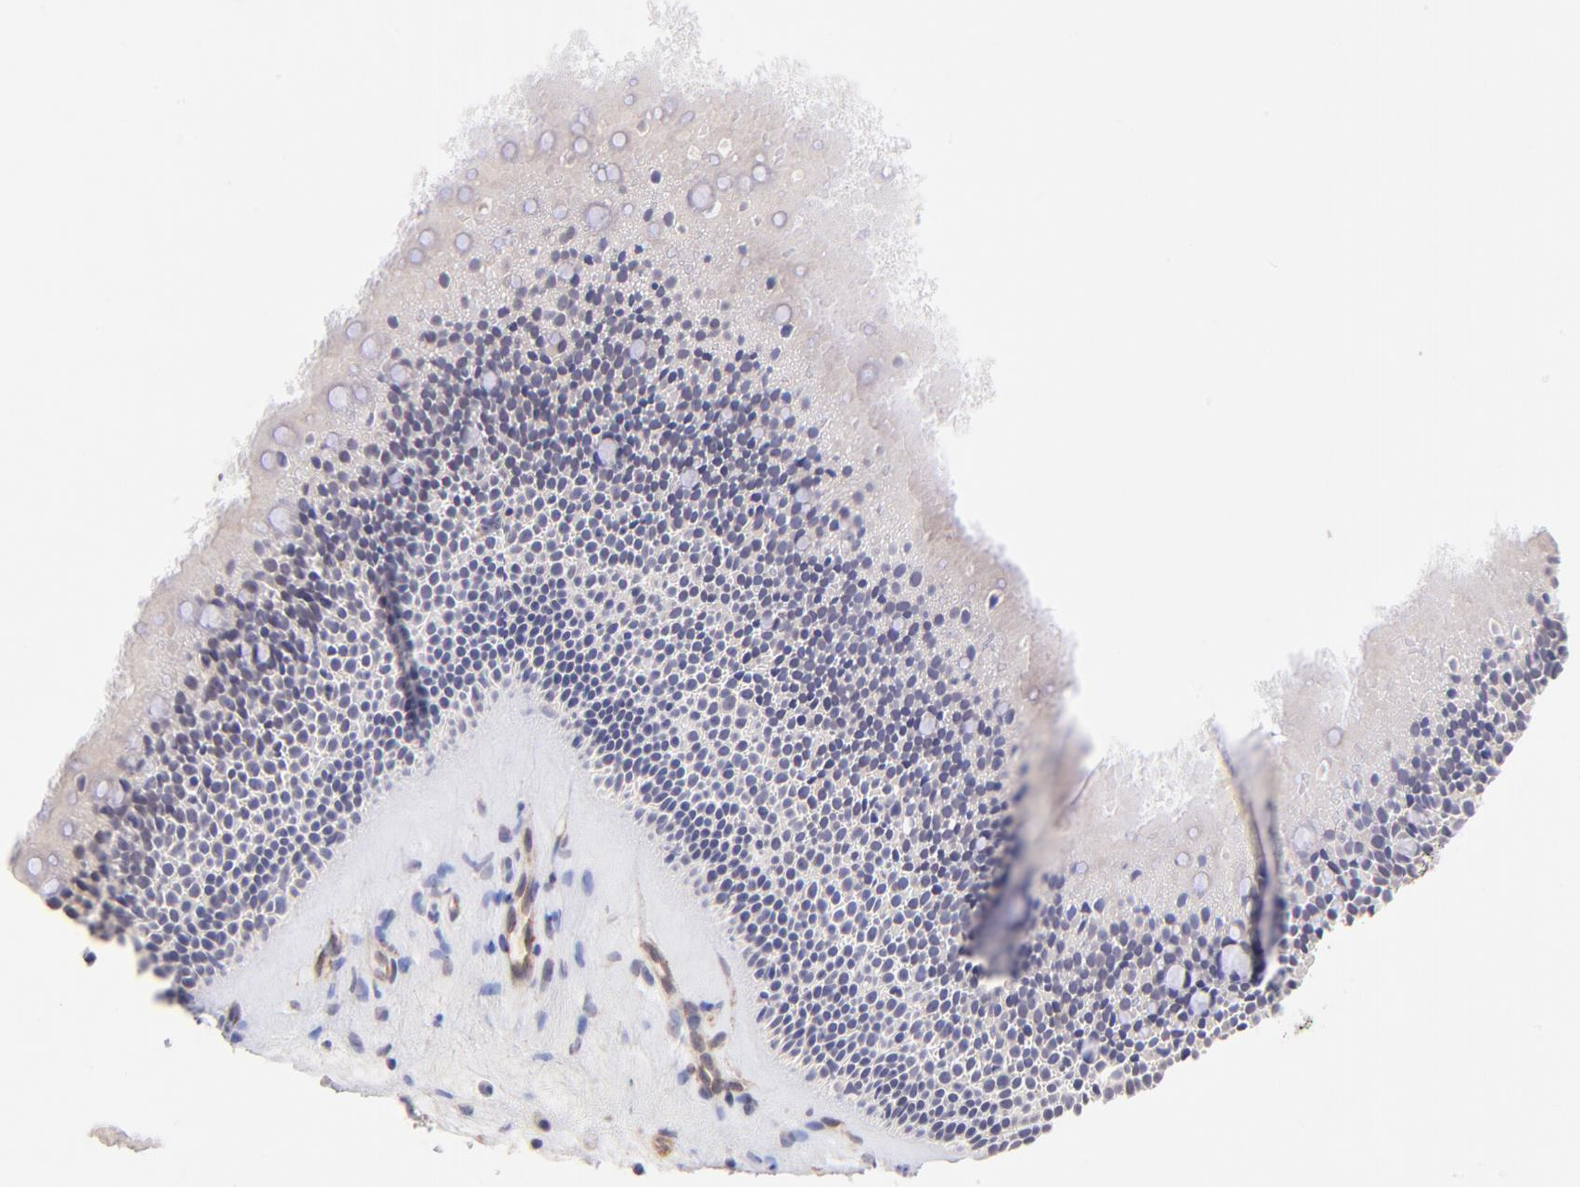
{"staining": {"intensity": "weak", "quantity": ">75%", "location": "cytoplasmic/membranous"}, "tissue": "nasopharynx", "cell_type": "Respiratory epithelial cells", "image_type": "normal", "snomed": [{"axis": "morphology", "description": "Normal tissue, NOS"}, {"axis": "topography", "description": "Nasopharynx"}], "caption": "This photomicrograph reveals immunohistochemistry staining of benign nasopharynx, with low weak cytoplasmic/membranous expression in about >75% of respiratory epithelial cells.", "gene": "SPARC", "patient": {"sex": "female", "age": 78}}